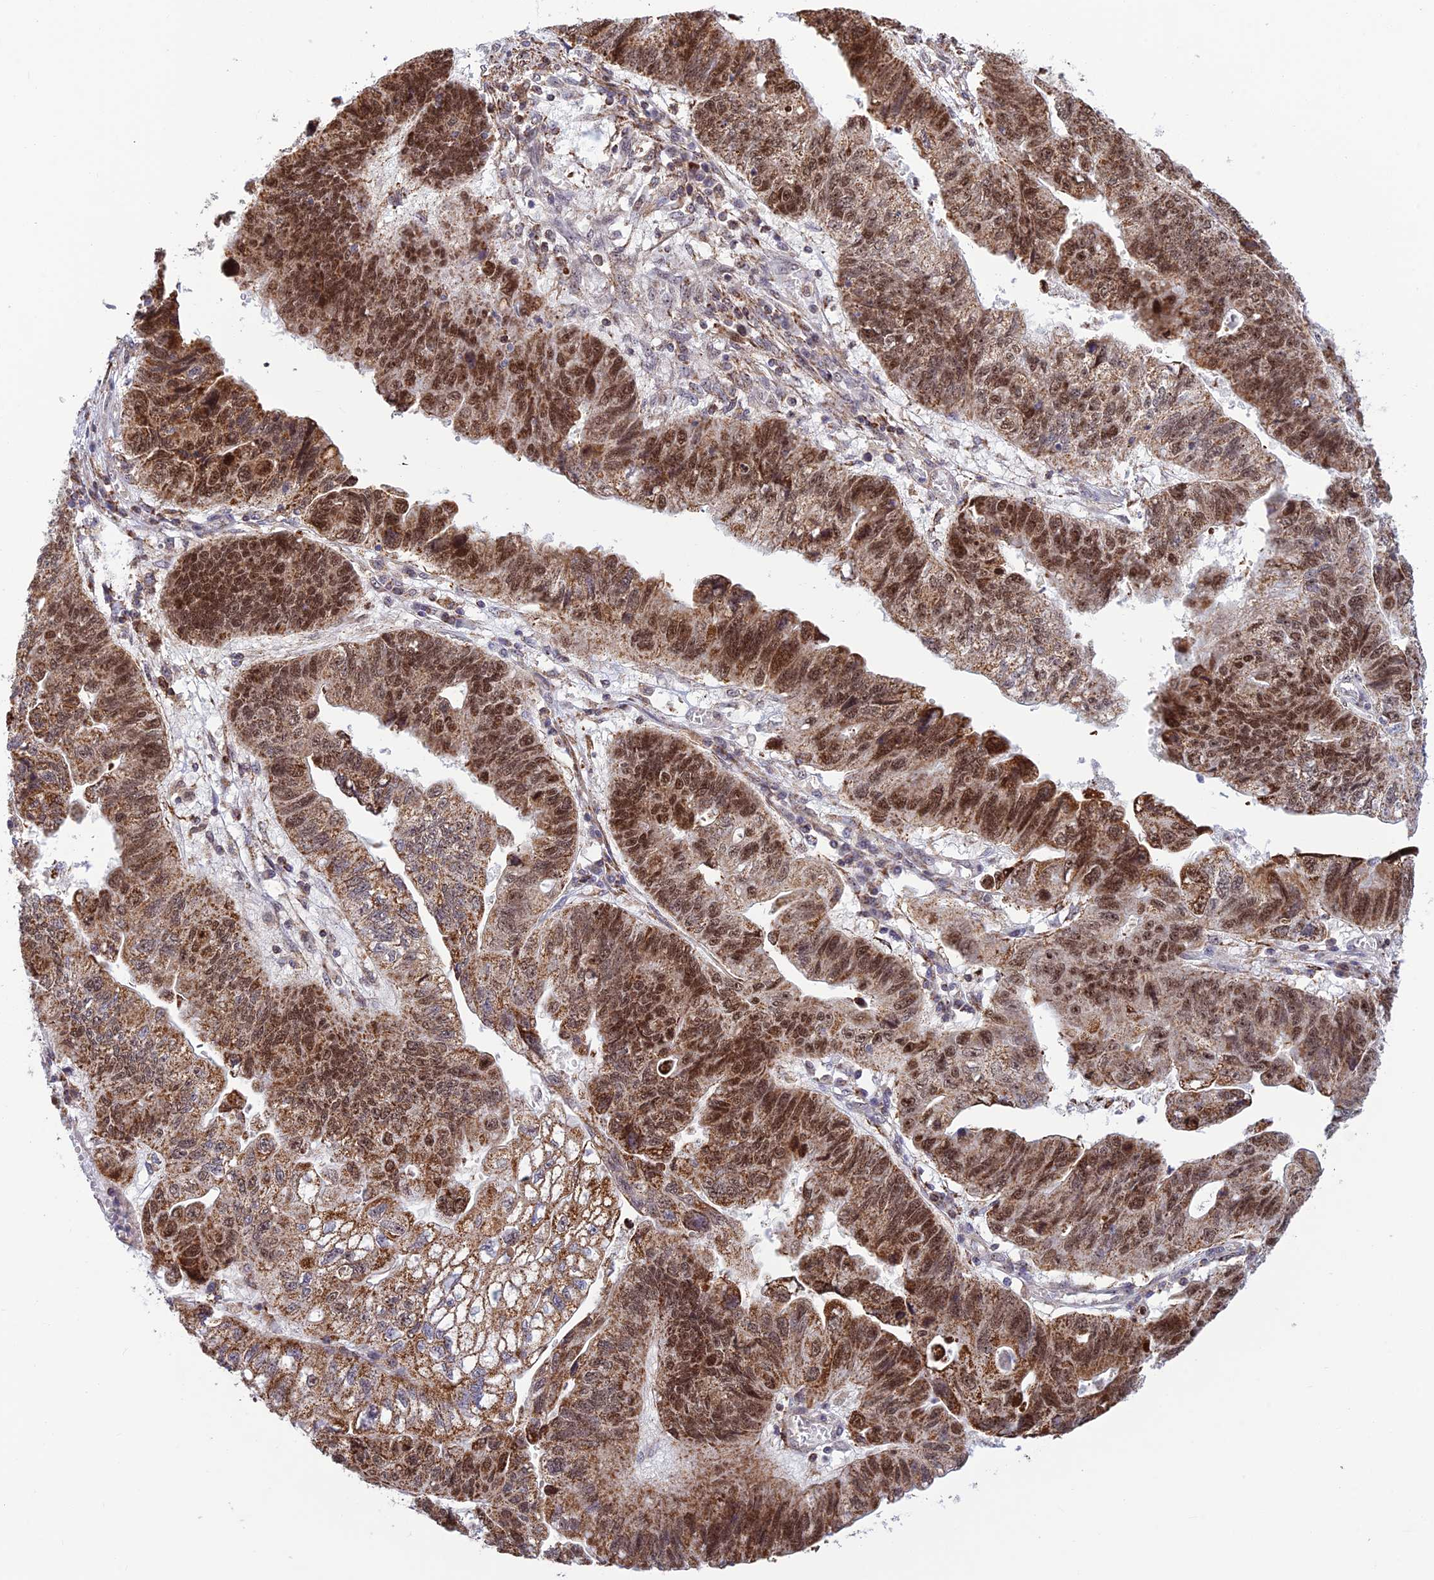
{"staining": {"intensity": "strong", "quantity": ">75%", "location": "cytoplasmic/membranous,nuclear"}, "tissue": "stomach cancer", "cell_type": "Tumor cells", "image_type": "cancer", "snomed": [{"axis": "morphology", "description": "Adenocarcinoma, NOS"}, {"axis": "topography", "description": "Stomach"}], "caption": "The histopathology image demonstrates a brown stain indicating the presence of a protein in the cytoplasmic/membranous and nuclear of tumor cells in stomach cancer (adenocarcinoma). The staining was performed using DAB (3,3'-diaminobenzidine) to visualize the protein expression in brown, while the nuclei were stained in blue with hematoxylin (Magnification: 20x).", "gene": "POLR1G", "patient": {"sex": "male", "age": 59}}